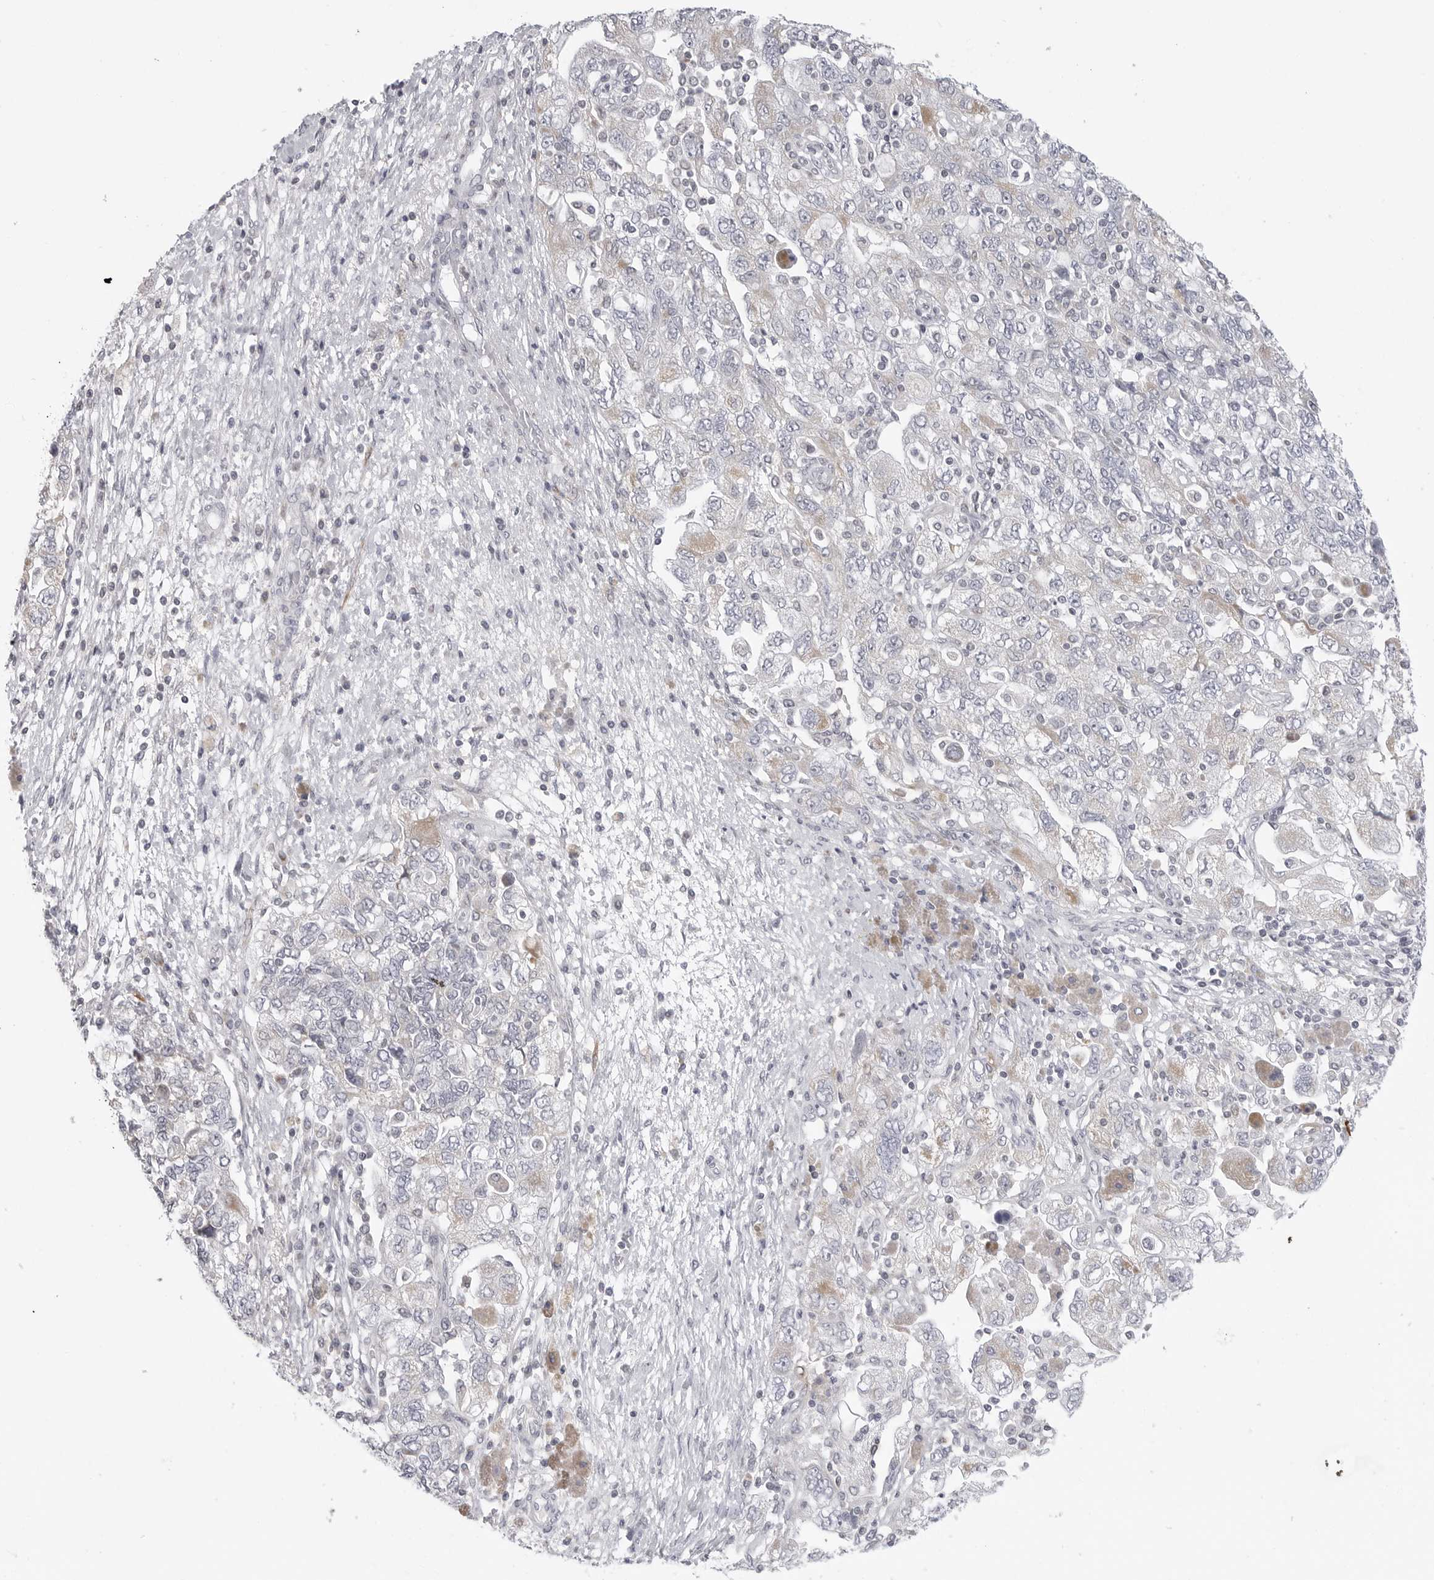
{"staining": {"intensity": "negative", "quantity": "none", "location": "none"}, "tissue": "ovarian cancer", "cell_type": "Tumor cells", "image_type": "cancer", "snomed": [{"axis": "morphology", "description": "Carcinoma, NOS"}, {"axis": "morphology", "description": "Cystadenocarcinoma, serous, NOS"}, {"axis": "topography", "description": "Ovary"}], "caption": "Photomicrograph shows no significant protein staining in tumor cells of ovarian cancer (carcinoma).", "gene": "MAP7D1", "patient": {"sex": "female", "age": 69}}